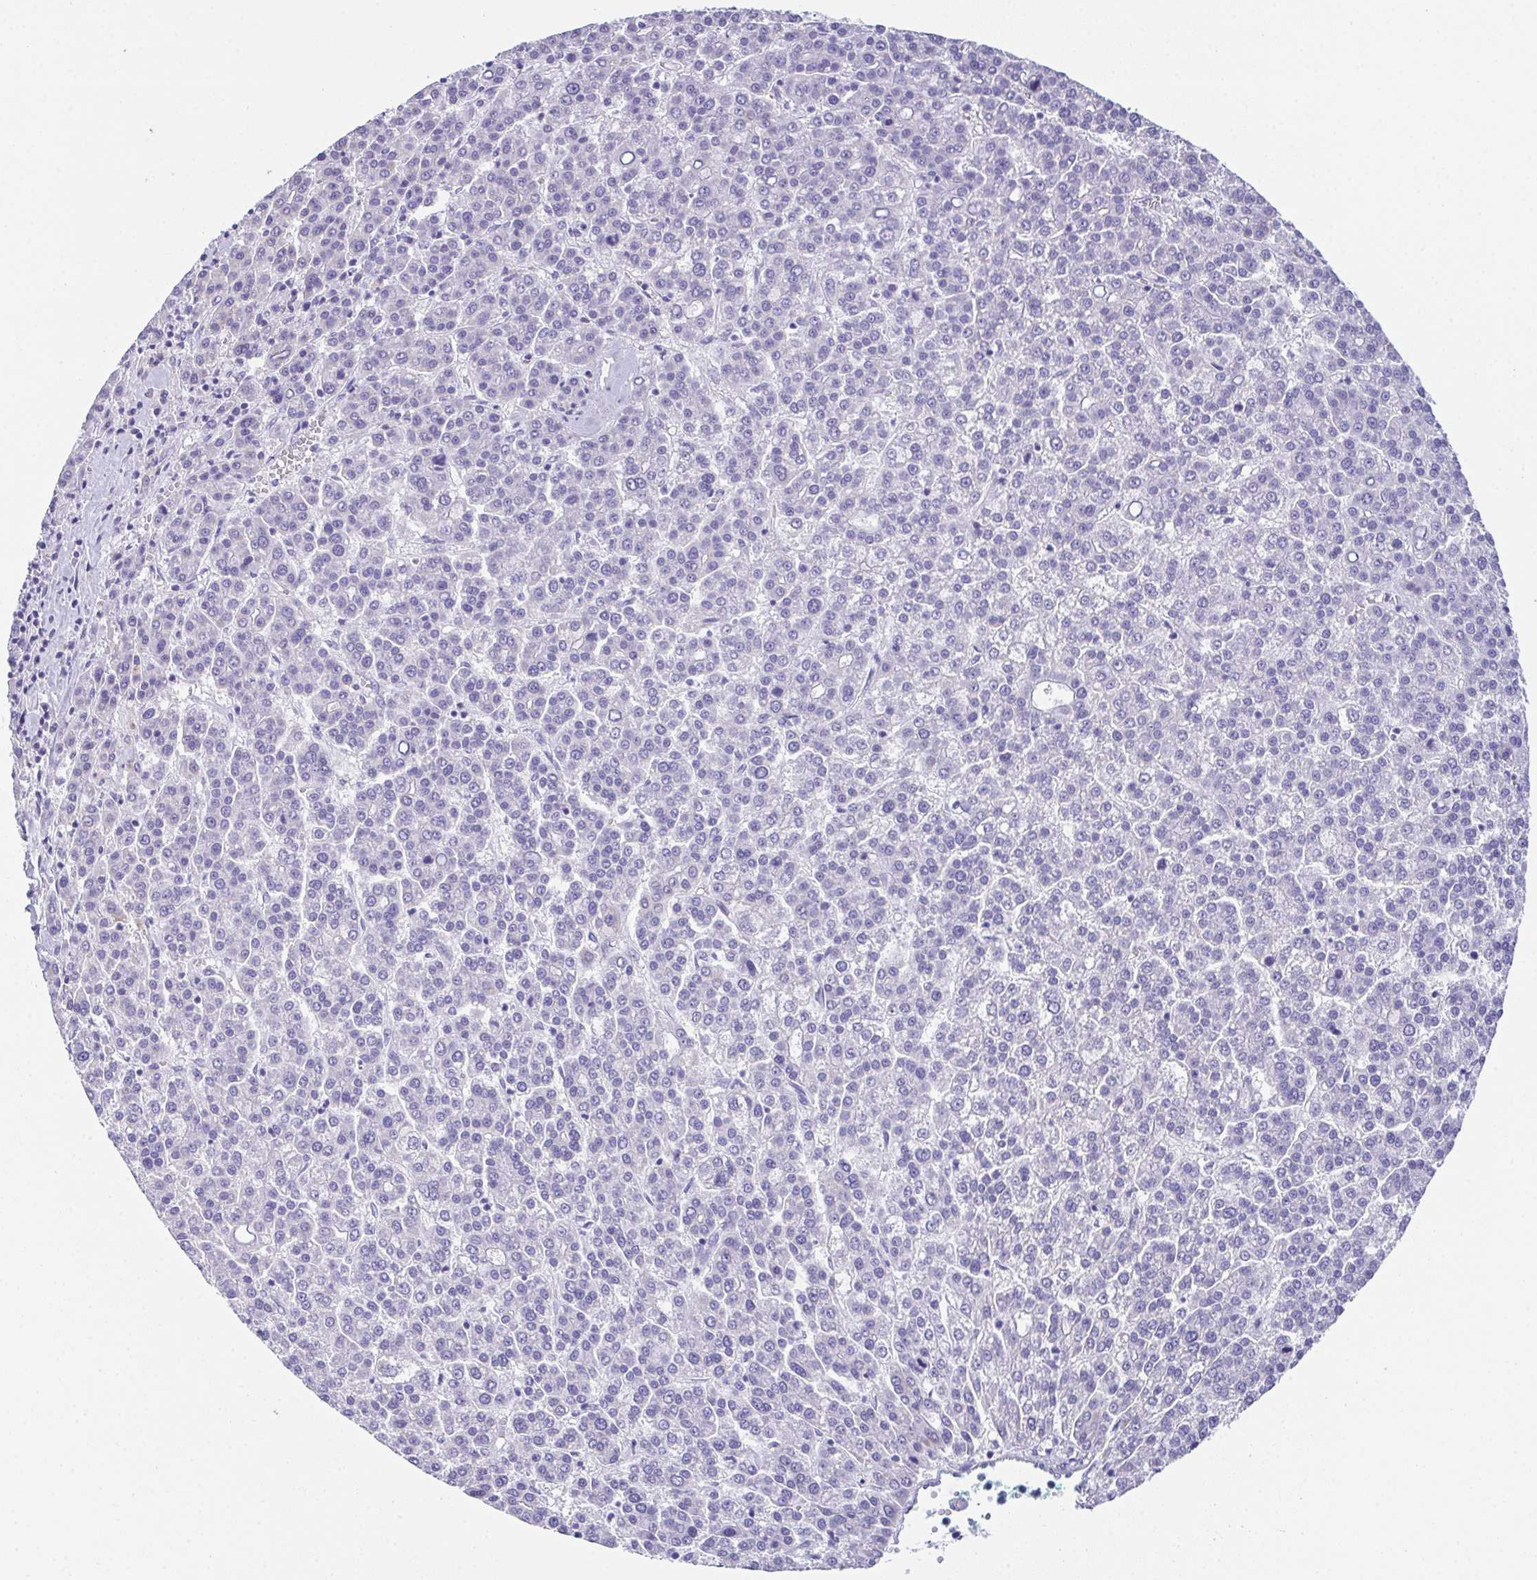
{"staining": {"intensity": "negative", "quantity": "none", "location": "none"}, "tissue": "liver cancer", "cell_type": "Tumor cells", "image_type": "cancer", "snomed": [{"axis": "morphology", "description": "Carcinoma, Hepatocellular, NOS"}, {"axis": "topography", "description": "Liver"}], "caption": "Tumor cells show no significant protein staining in liver cancer (hepatocellular carcinoma). Nuclei are stained in blue.", "gene": "TEX19", "patient": {"sex": "female", "age": 58}}